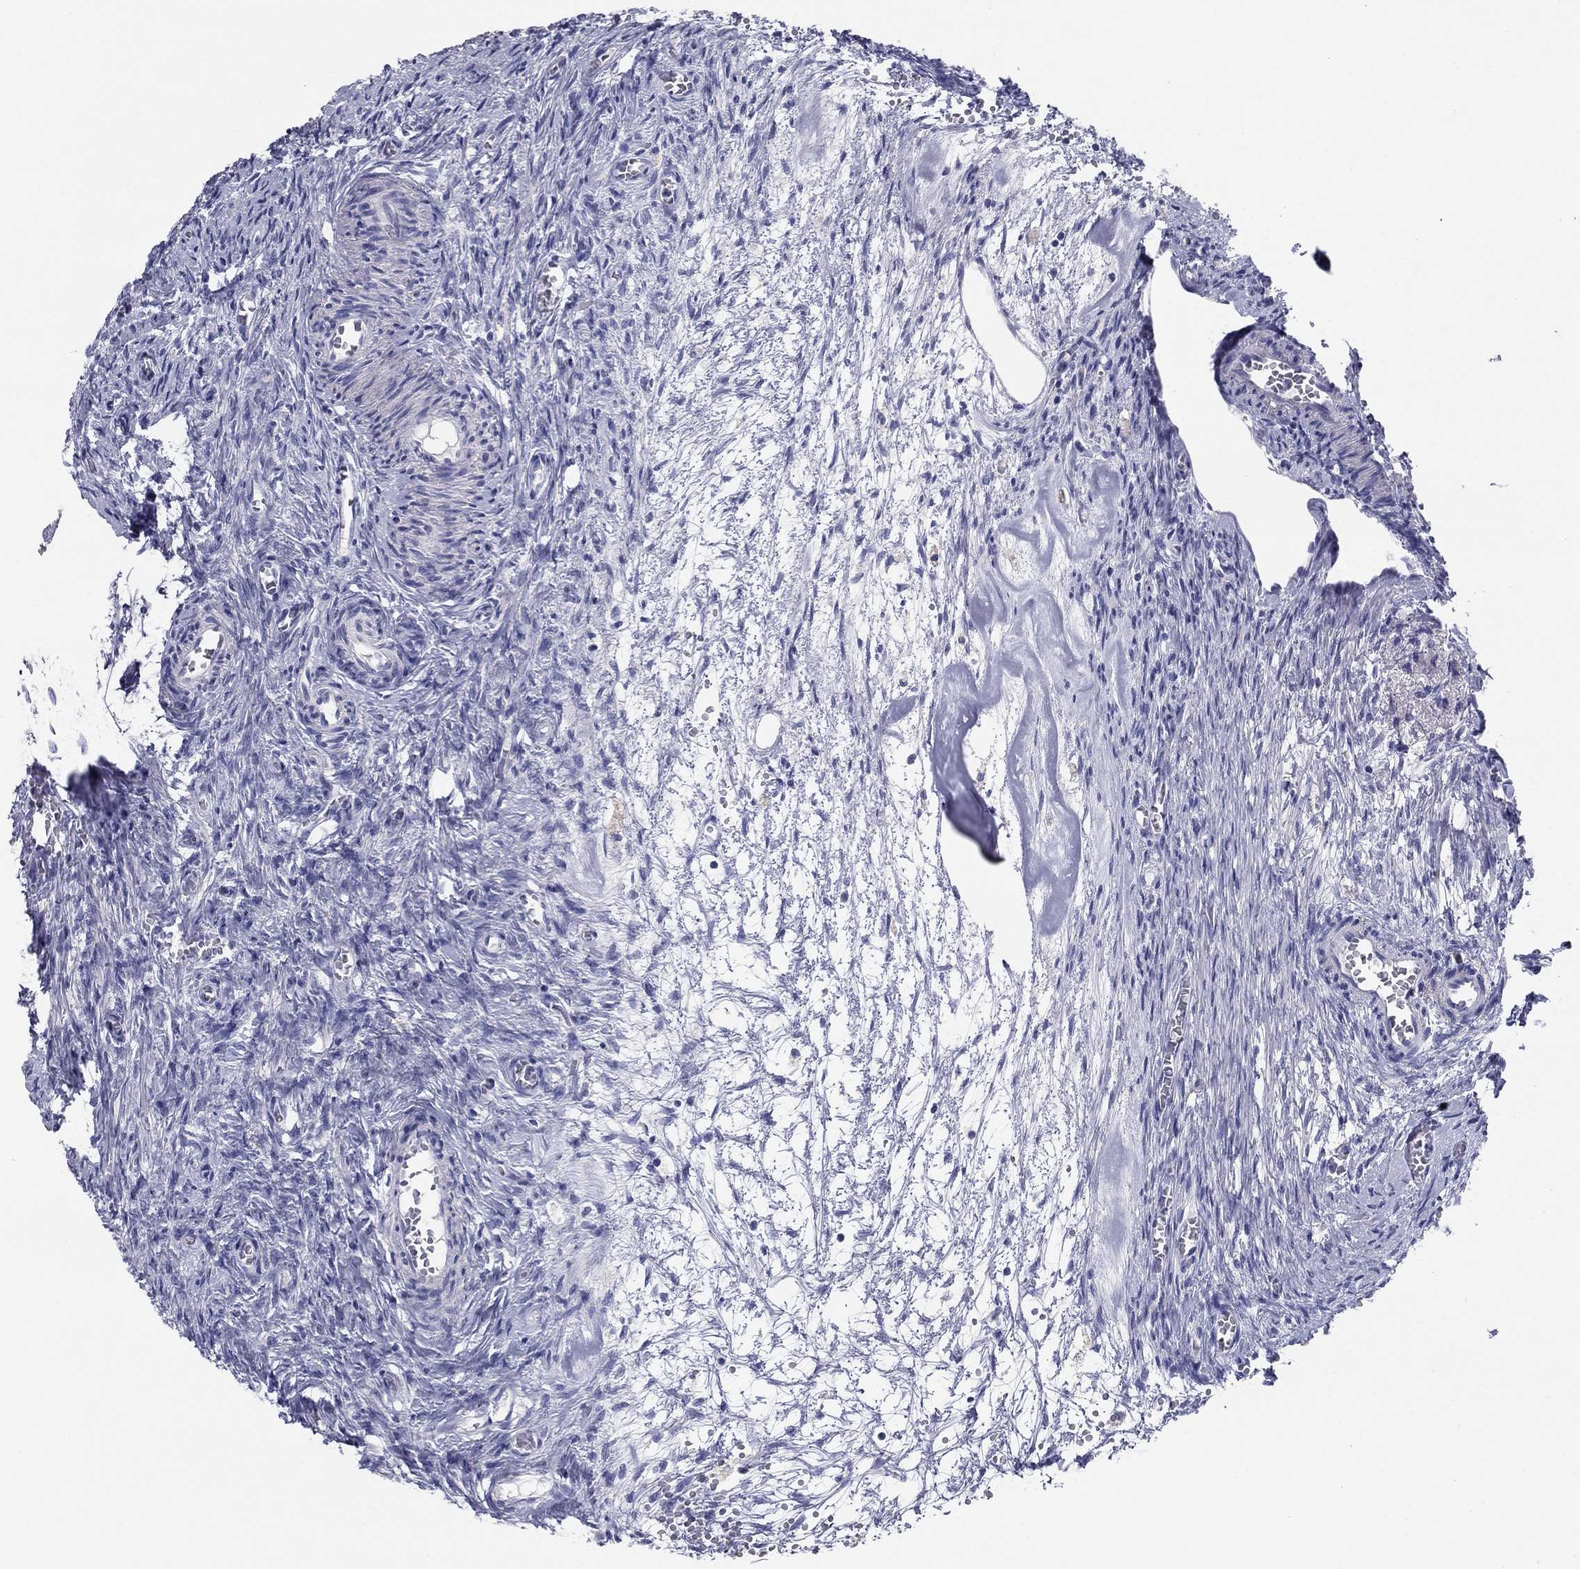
{"staining": {"intensity": "negative", "quantity": "none", "location": "none"}, "tissue": "ovary", "cell_type": "Ovarian stroma cells", "image_type": "normal", "snomed": [{"axis": "morphology", "description": "Normal tissue, NOS"}, {"axis": "topography", "description": "Ovary"}], "caption": "A histopathology image of ovary stained for a protein displays no brown staining in ovarian stroma cells. (DAB immunohistochemistry visualized using brightfield microscopy, high magnification).", "gene": "GRK7", "patient": {"sex": "female", "age": 39}}